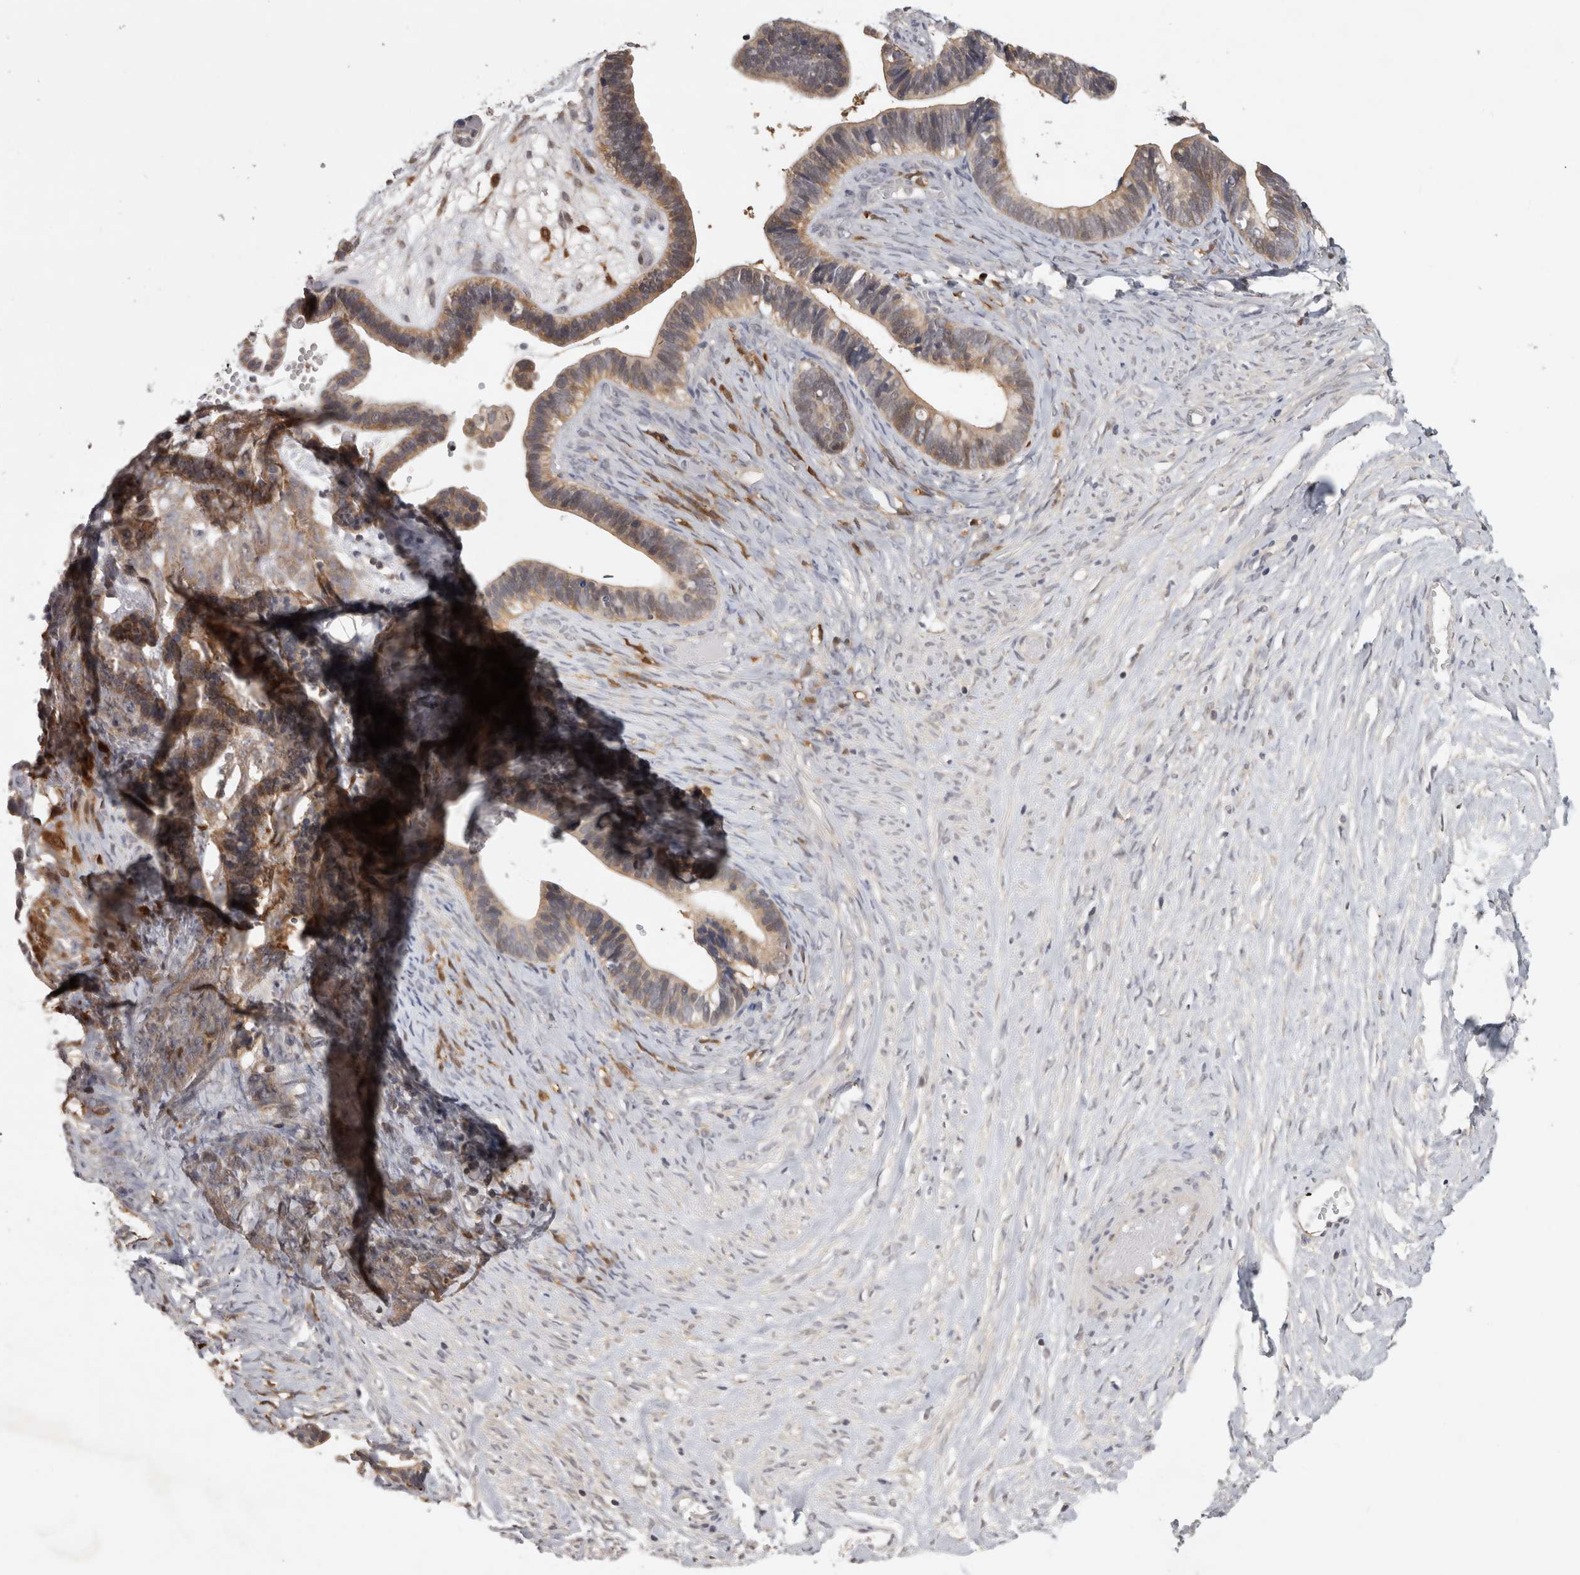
{"staining": {"intensity": "moderate", "quantity": ">75%", "location": "cytoplasmic/membranous"}, "tissue": "ovarian cancer", "cell_type": "Tumor cells", "image_type": "cancer", "snomed": [{"axis": "morphology", "description": "Cystadenocarcinoma, serous, NOS"}, {"axis": "topography", "description": "Ovary"}], "caption": "Brown immunohistochemical staining in human ovarian cancer demonstrates moderate cytoplasmic/membranous expression in about >75% of tumor cells. (DAB (3,3'-diaminobenzidine) IHC, brown staining for protein, blue staining for nuclei).", "gene": "ACAT2", "patient": {"sex": "female", "age": 56}}